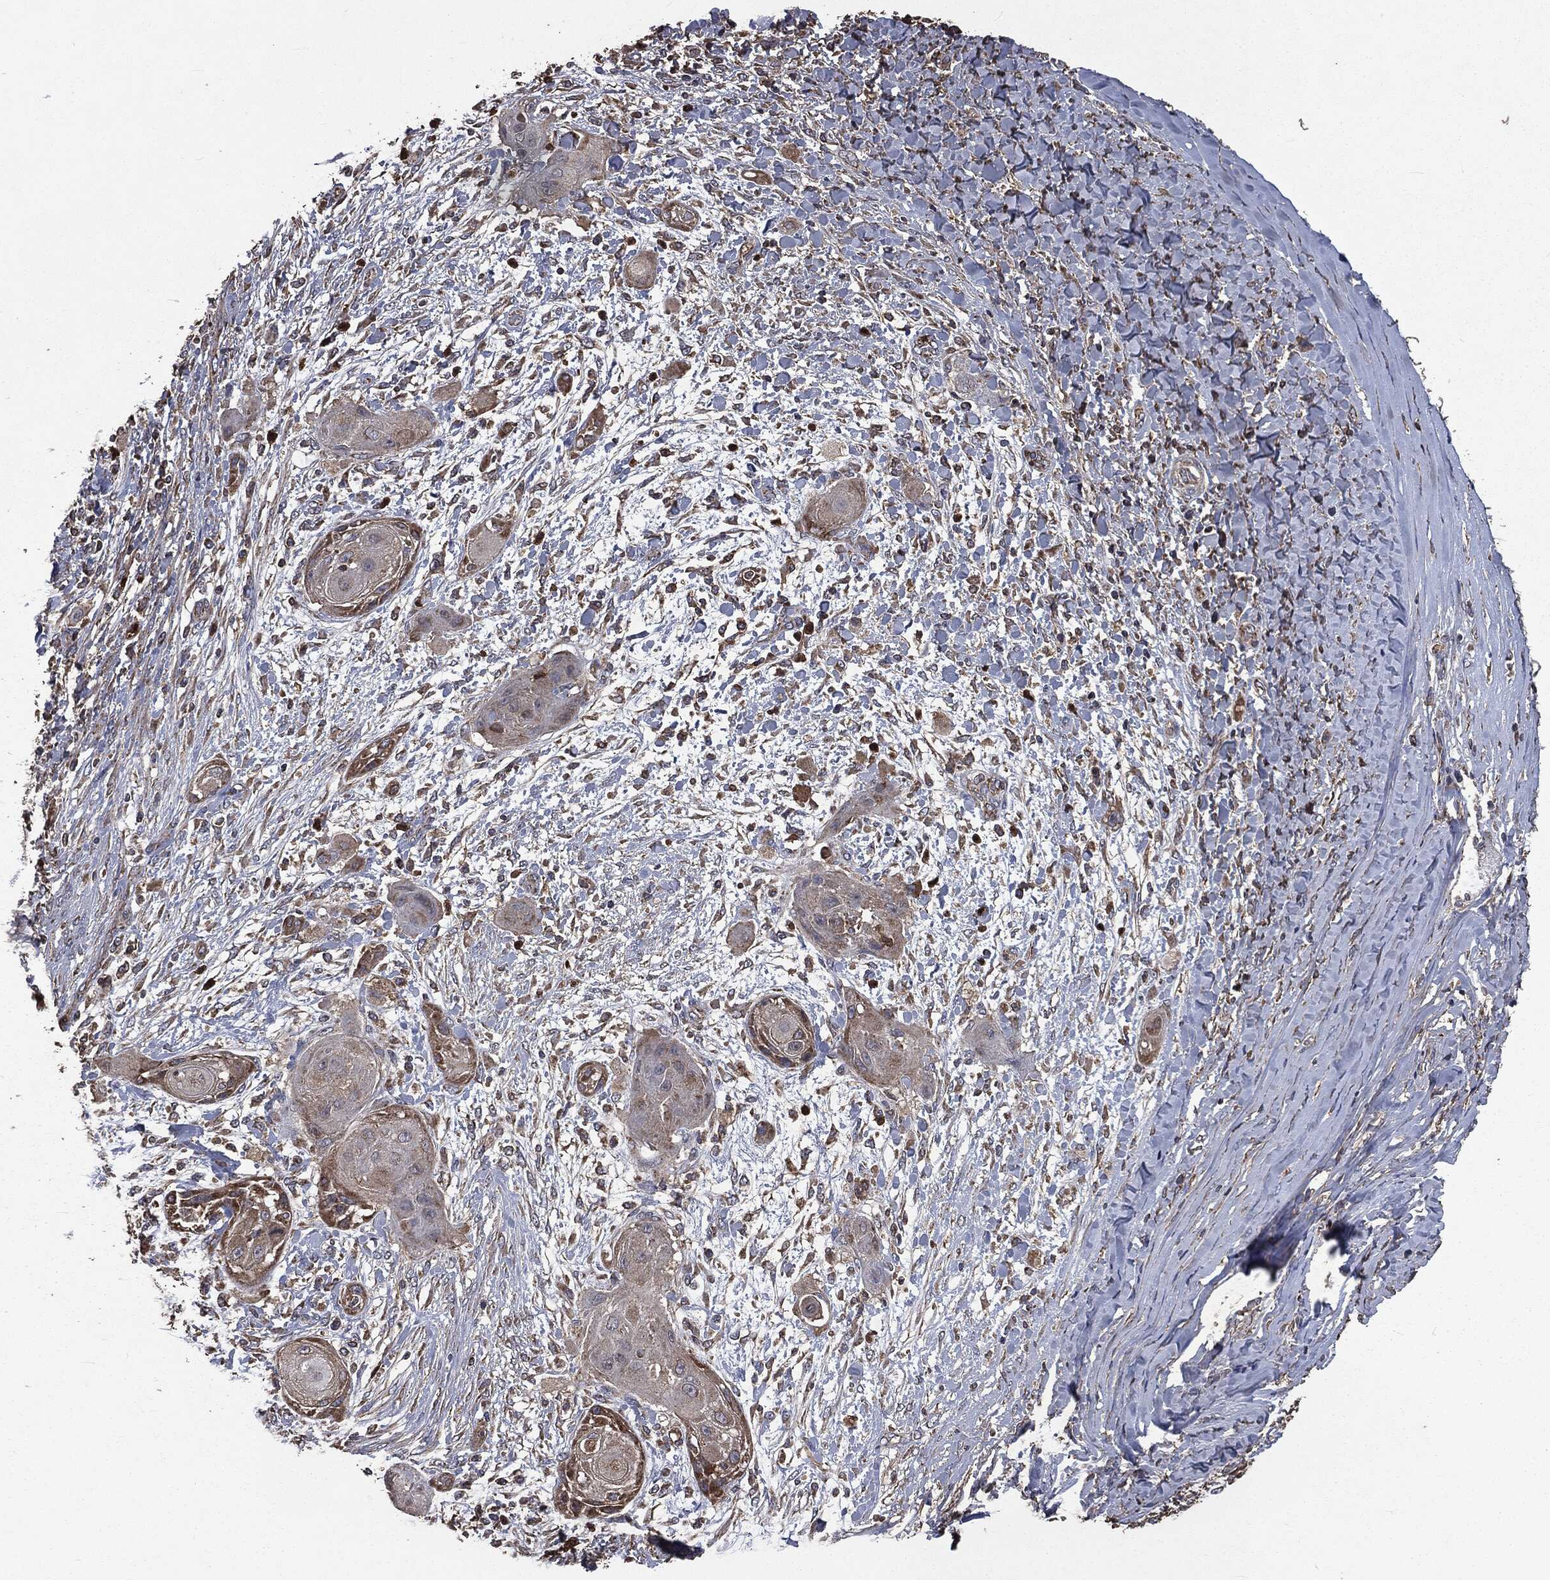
{"staining": {"intensity": "weak", "quantity": "<25%", "location": "cytoplasmic/membranous"}, "tissue": "skin cancer", "cell_type": "Tumor cells", "image_type": "cancer", "snomed": [{"axis": "morphology", "description": "Squamous cell carcinoma, NOS"}, {"axis": "topography", "description": "Skin"}], "caption": "Tumor cells are negative for protein expression in human squamous cell carcinoma (skin).", "gene": "MAPK6", "patient": {"sex": "male", "age": 62}}